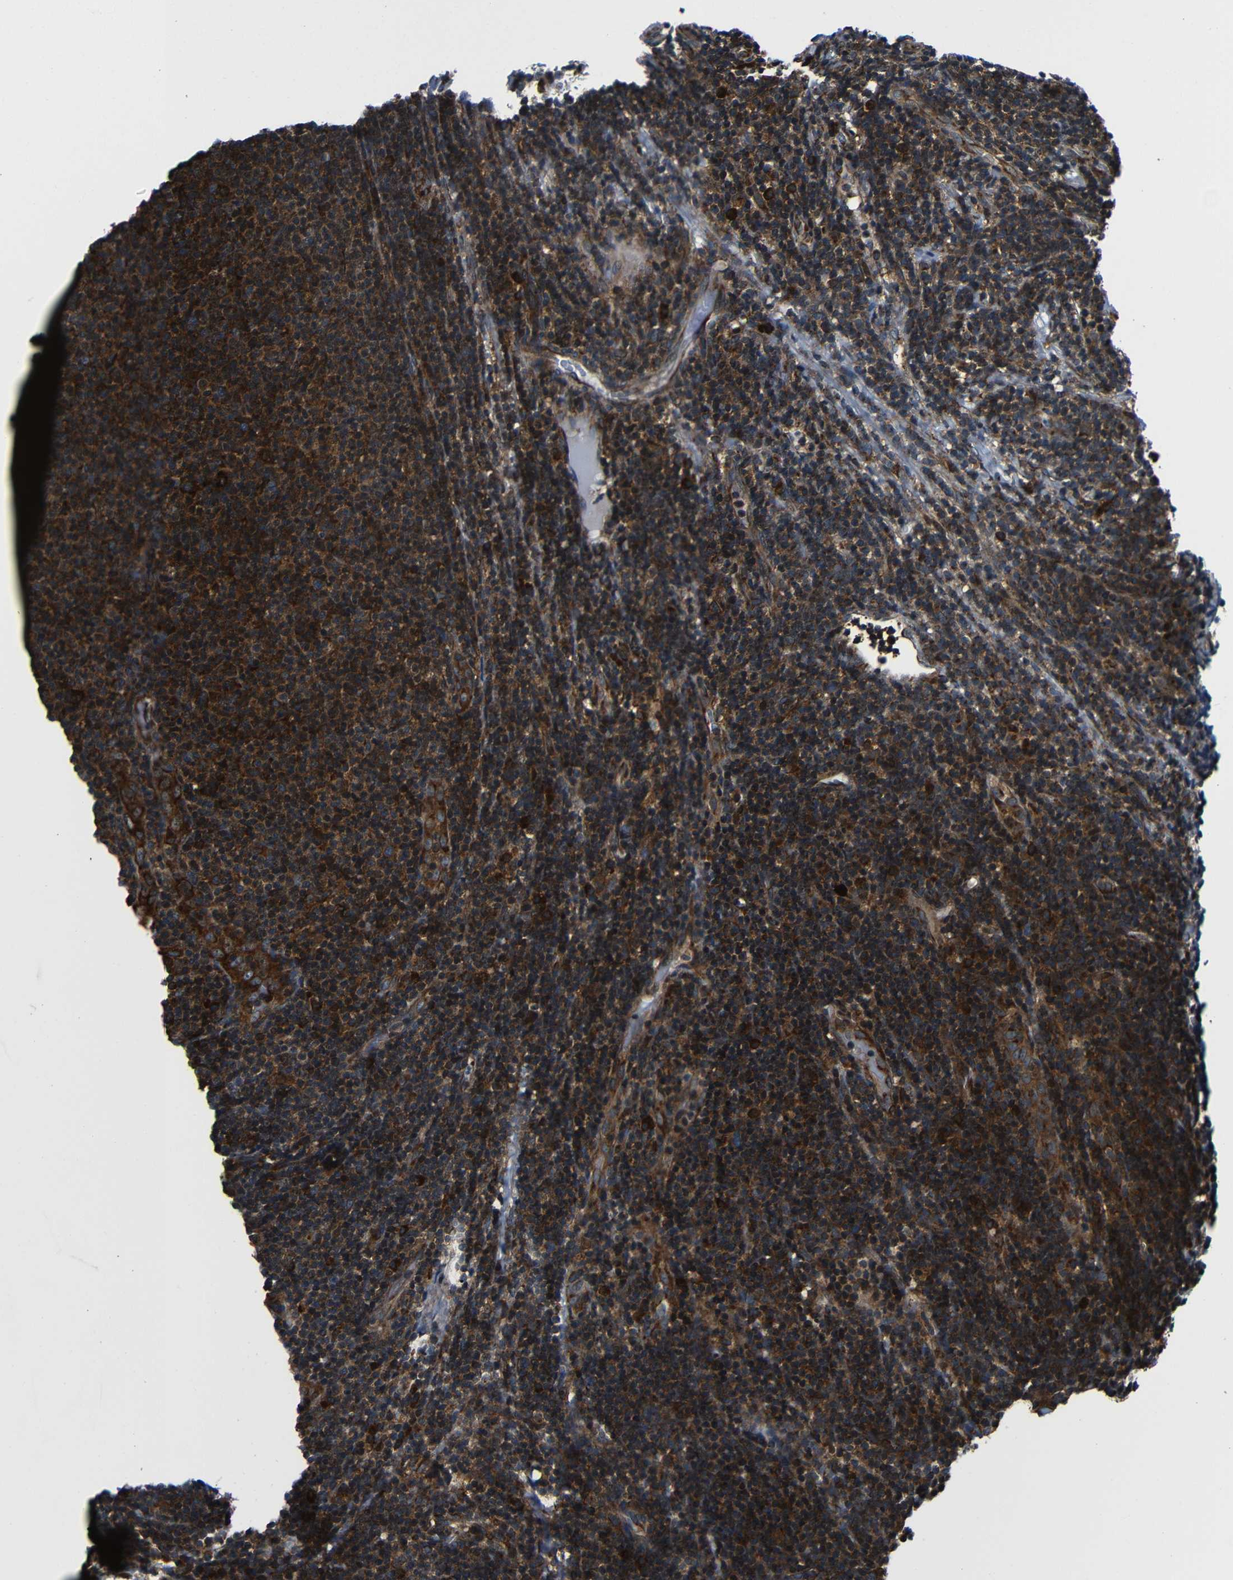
{"staining": {"intensity": "strong", "quantity": ">75%", "location": "cytoplasmic/membranous"}, "tissue": "lymphoma", "cell_type": "Tumor cells", "image_type": "cancer", "snomed": [{"axis": "morphology", "description": "Malignant lymphoma, non-Hodgkin's type, Low grade"}, {"axis": "topography", "description": "Lymph node"}], "caption": "Protein staining exhibits strong cytoplasmic/membranous staining in about >75% of tumor cells in malignant lymphoma, non-Hodgkin's type (low-grade).", "gene": "ABCE1", "patient": {"sex": "male", "age": 66}}